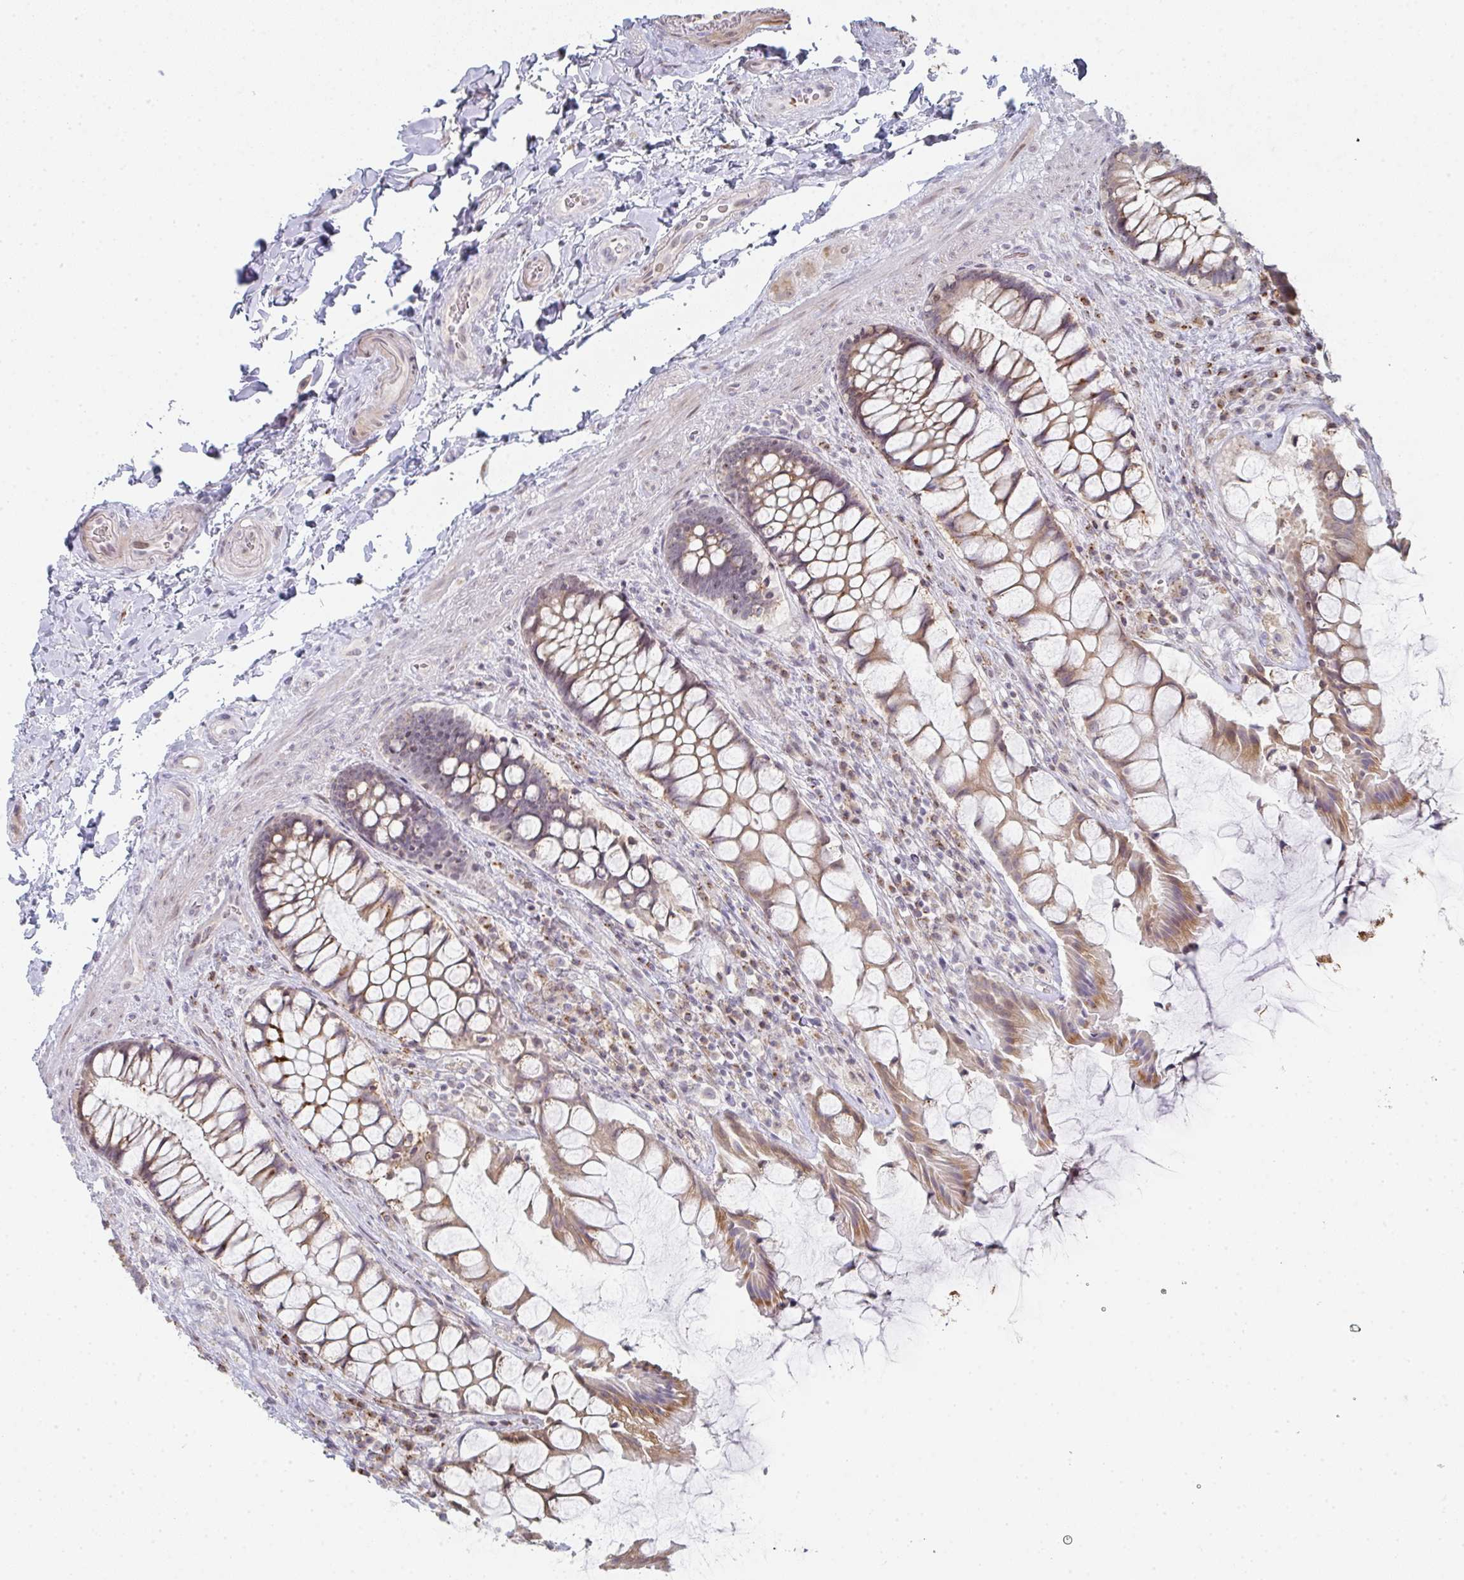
{"staining": {"intensity": "strong", "quantity": ">75%", "location": "cytoplasmic/membranous"}, "tissue": "rectum", "cell_type": "Glandular cells", "image_type": "normal", "snomed": [{"axis": "morphology", "description": "Normal tissue, NOS"}, {"axis": "topography", "description": "Rectum"}], "caption": "A histopathology image of rectum stained for a protein demonstrates strong cytoplasmic/membranous brown staining in glandular cells. The staining is performed using DAB (3,3'-diaminobenzidine) brown chromogen to label protein expression. The nuclei are counter-stained blue using hematoxylin.", "gene": "ZNF526", "patient": {"sex": "female", "age": 58}}